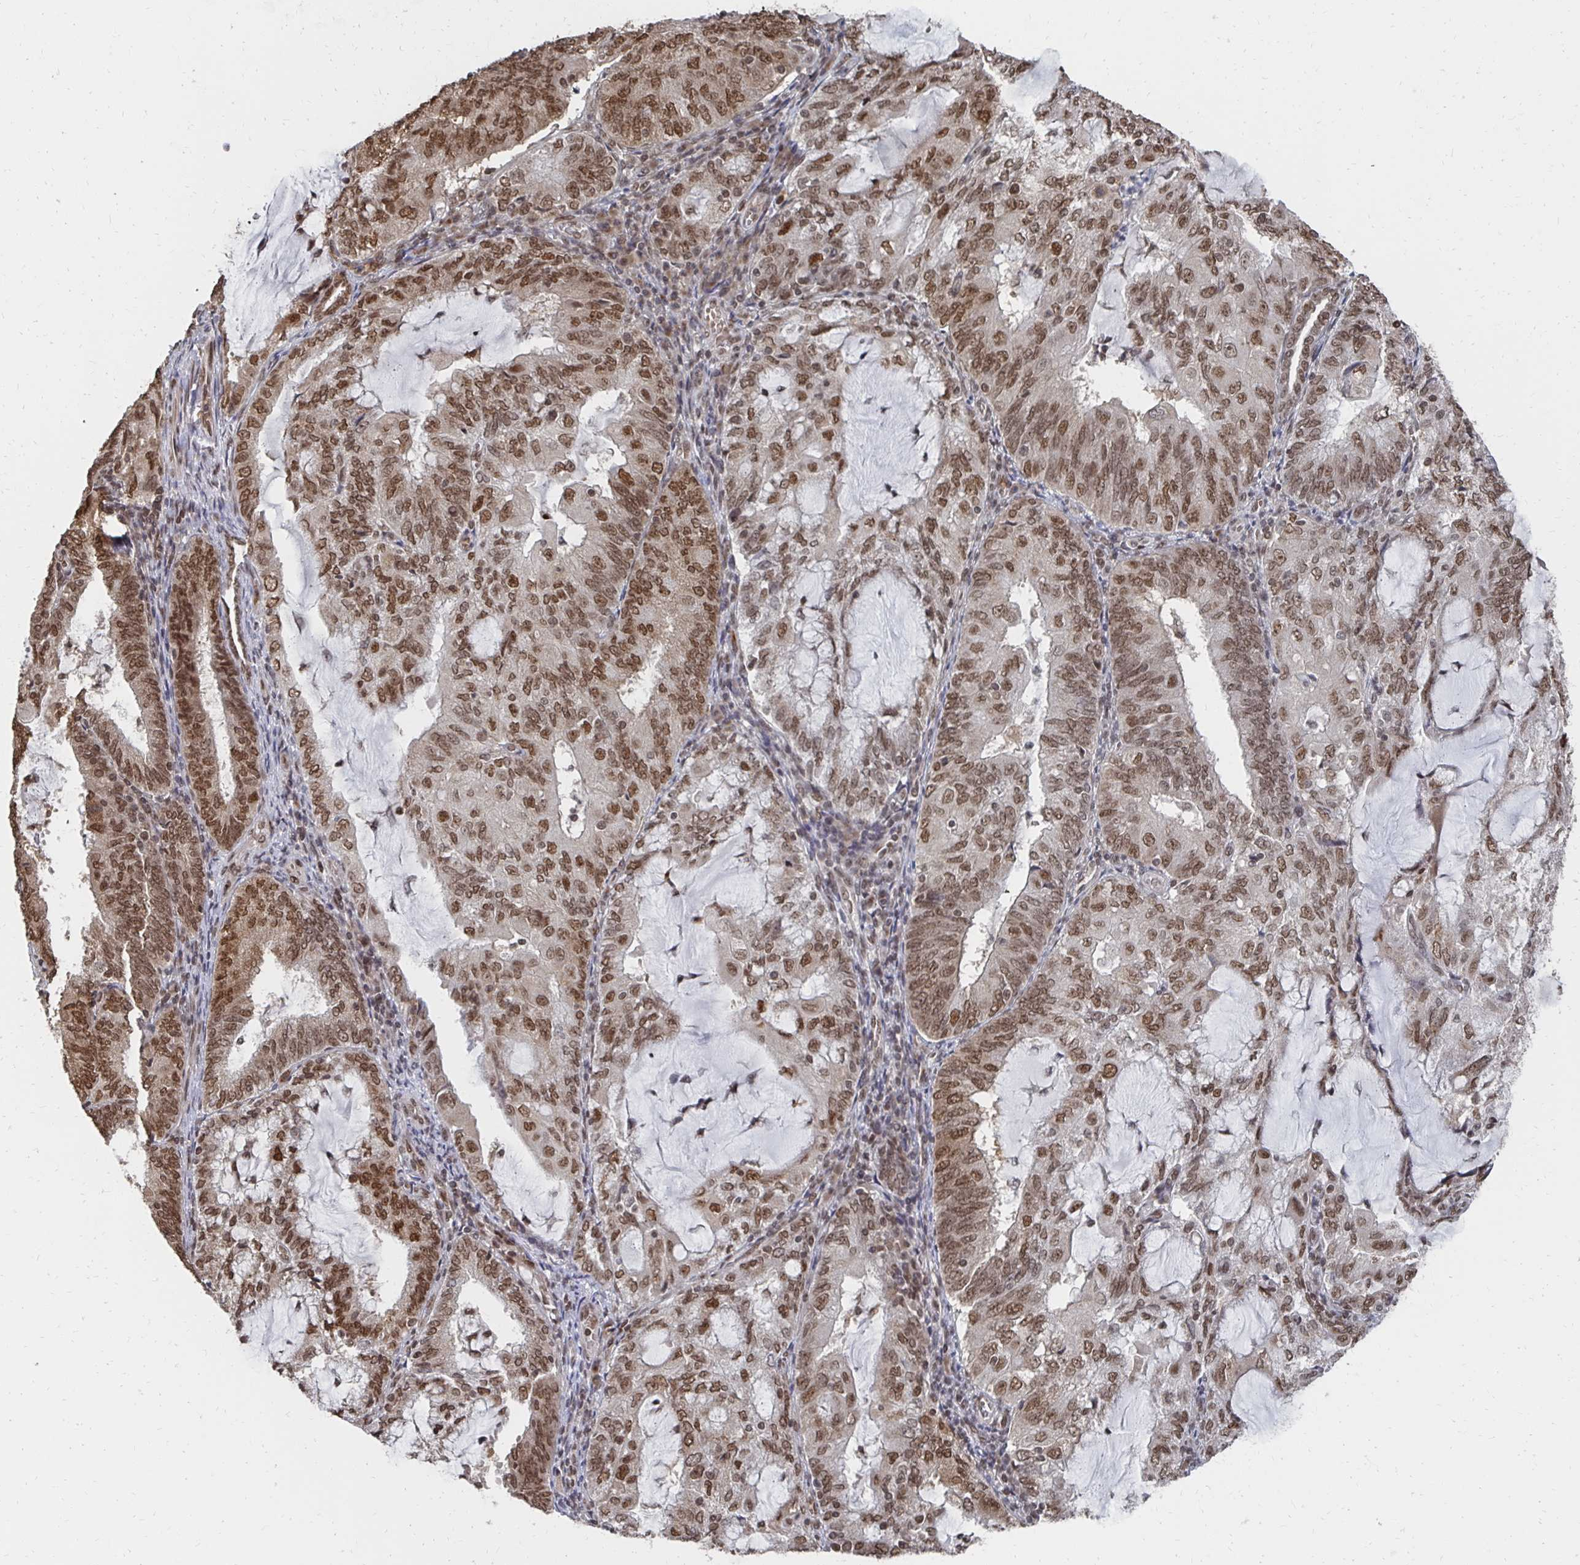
{"staining": {"intensity": "moderate", "quantity": ">75%", "location": "nuclear"}, "tissue": "endometrial cancer", "cell_type": "Tumor cells", "image_type": "cancer", "snomed": [{"axis": "morphology", "description": "Adenocarcinoma, NOS"}, {"axis": "topography", "description": "Endometrium"}], "caption": "Human endometrial cancer (adenocarcinoma) stained with a protein marker reveals moderate staining in tumor cells.", "gene": "GTF3C6", "patient": {"sex": "female", "age": 81}}